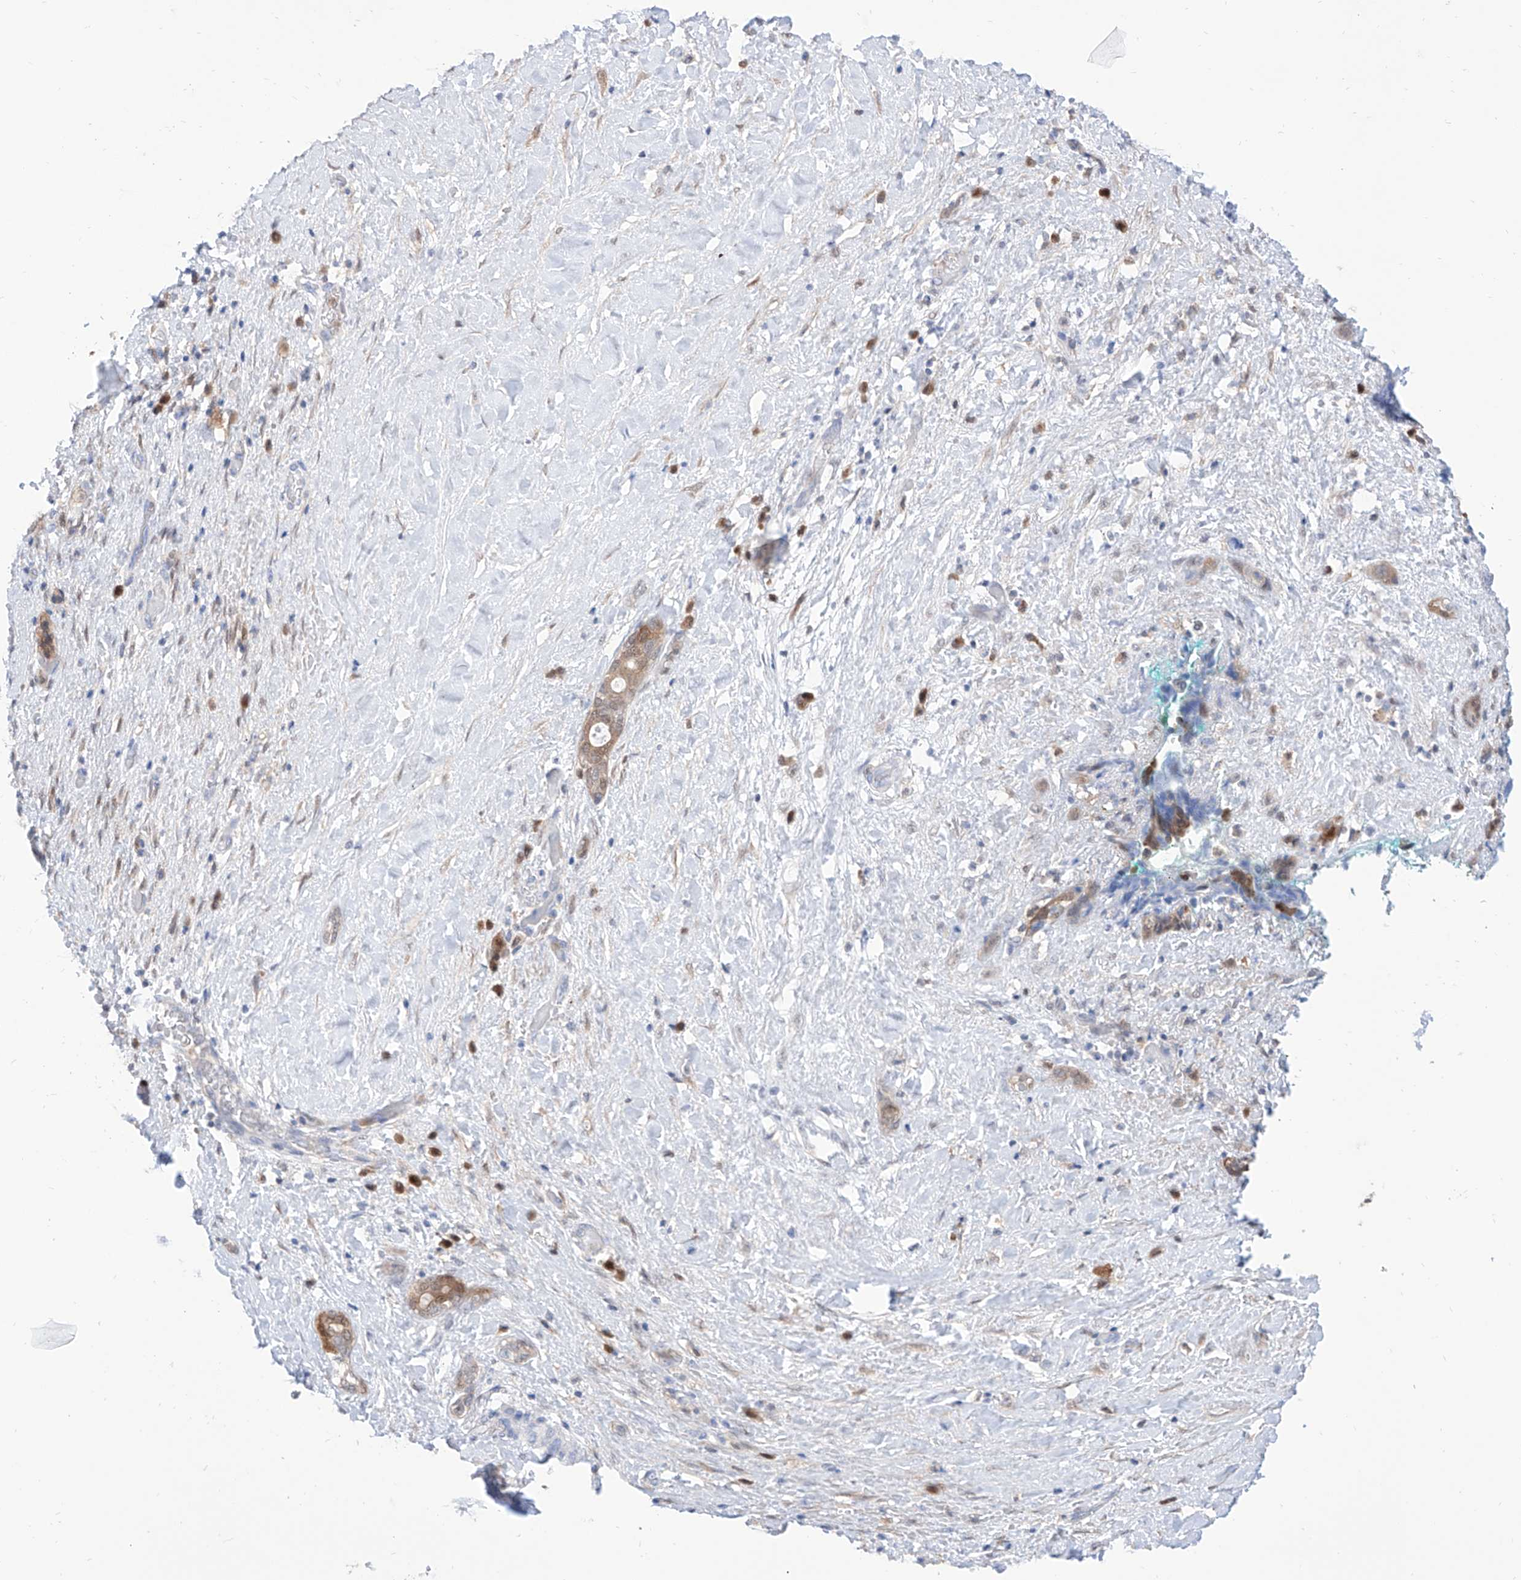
{"staining": {"intensity": "moderate", "quantity": "25%-75%", "location": "cytoplasmic/membranous,nuclear"}, "tissue": "pancreatic cancer", "cell_type": "Tumor cells", "image_type": "cancer", "snomed": [{"axis": "morphology", "description": "Normal tissue, NOS"}, {"axis": "morphology", "description": "Adenocarcinoma, NOS"}, {"axis": "topography", "description": "Pancreas"}, {"axis": "topography", "description": "Peripheral nerve tissue"}], "caption": "IHC micrograph of pancreatic adenocarcinoma stained for a protein (brown), which demonstrates medium levels of moderate cytoplasmic/membranous and nuclear staining in approximately 25%-75% of tumor cells.", "gene": "PDXK", "patient": {"sex": "female", "age": 63}}